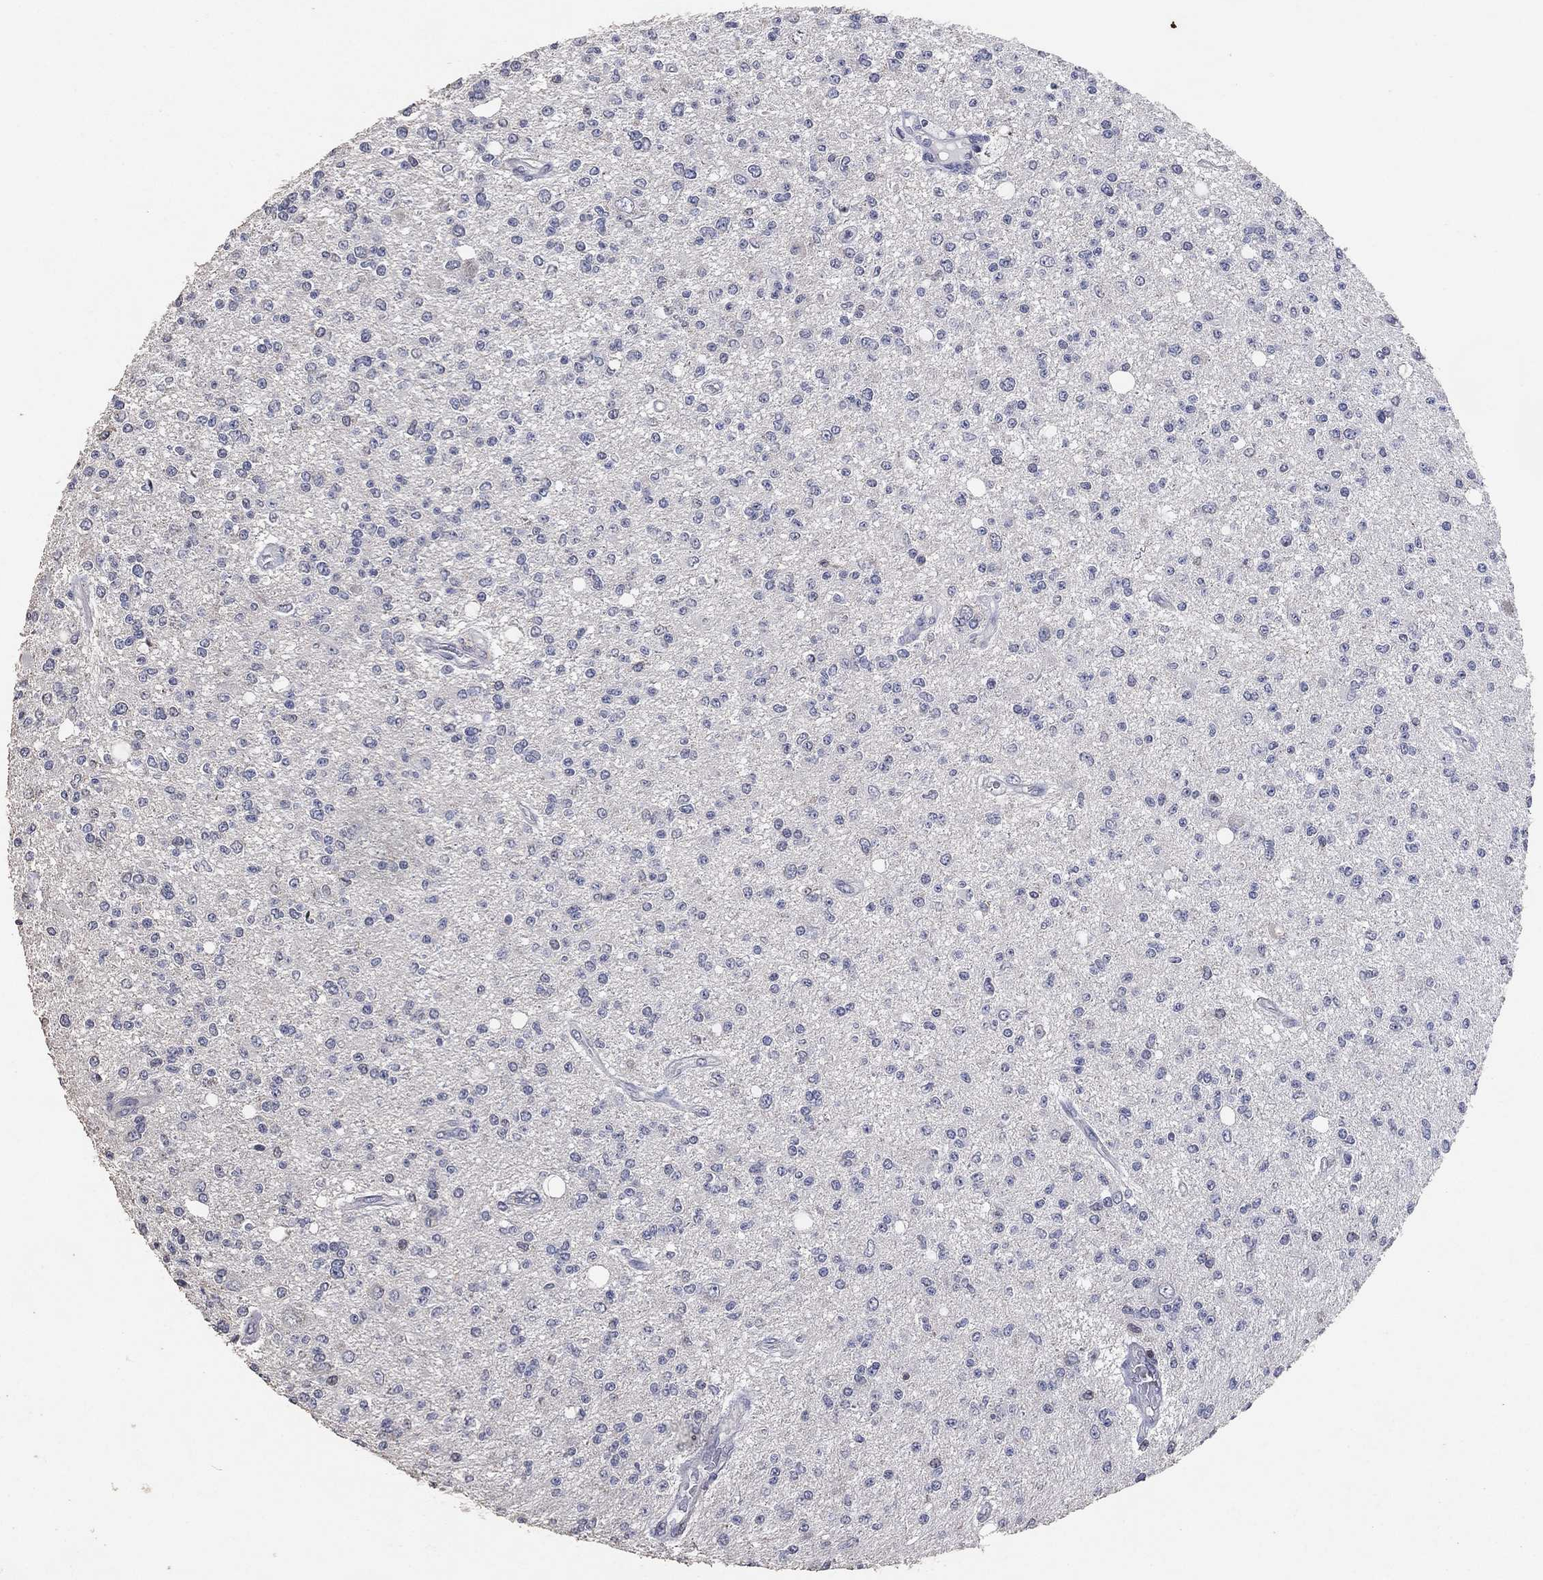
{"staining": {"intensity": "negative", "quantity": "none", "location": "none"}, "tissue": "glioma", "cell_type": "Tumor cells", "image_type": "cancer", "snomed": [{"axis": "morphology", "description": "Glioma, malignant, Low grade"}, {"axis": "topography", "description": "Brain"}], "caption": "This is an immunohistochemistry (IHC) micrograph of malignant glioma (low-grade). There is no positivity in tumor cells.", "gene": "ADPRHL1", "patient": {"sex": "male", "age": 67}}